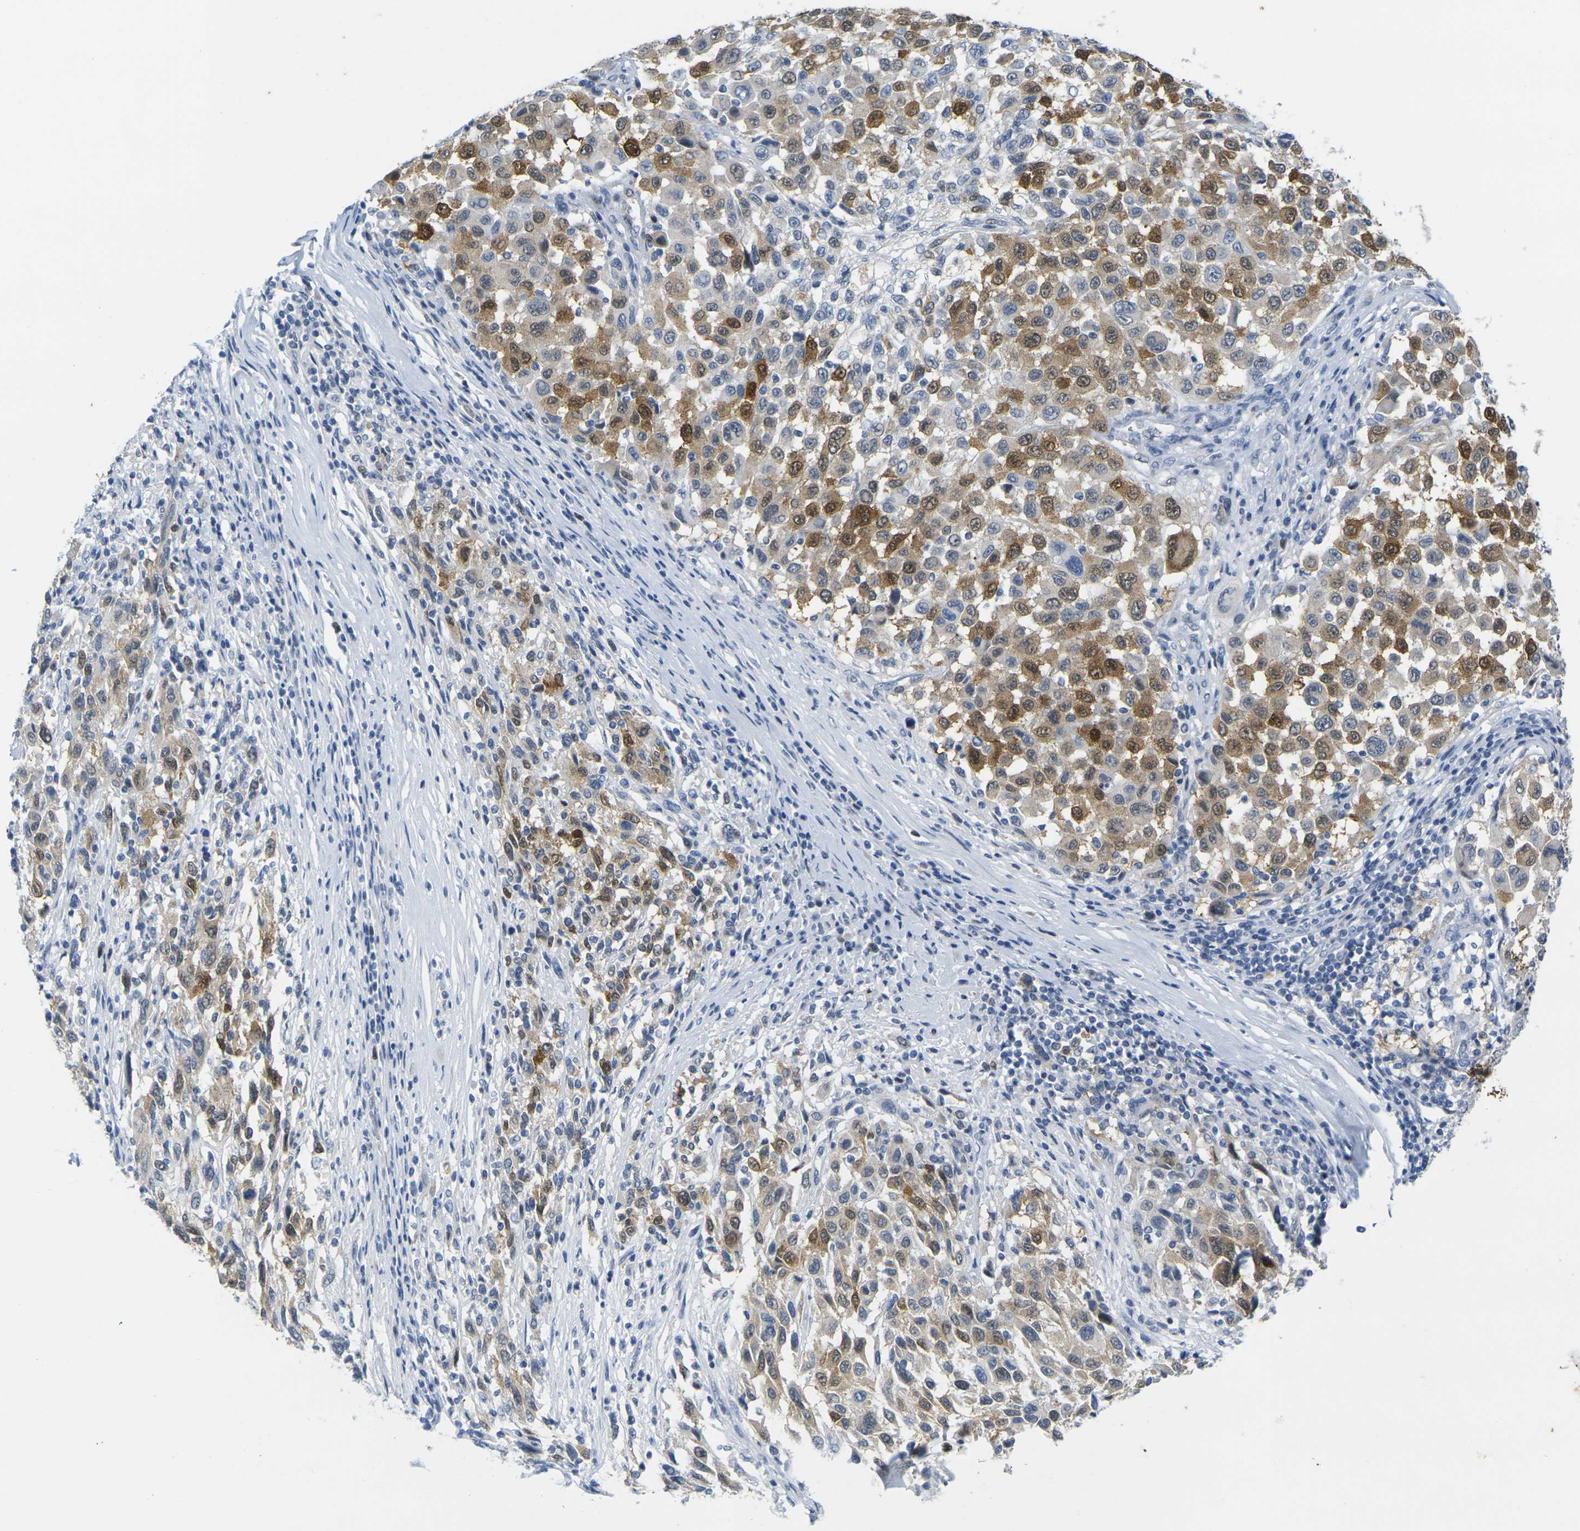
{"staining": {"intensity": "moderate", "quantity": ">75%", "location": "cytoplasmic/membranous,nuclear"}, "tissue": "melanoma", "cell_type": "Tumor cells", "image_type": "cancer", "snomed": [{"axis": "morphology", "description": "Malignant melanoma, Metastatic site"}, {"axis": "topography", "description": "Lymph node"}], "caption": "Immunohistochemistry (IHC) histopathology image of neoplastic tissue: human malignant melanoma (metastatic site) stained using immunohistochemistry (IHC) exhibits medium levels of moderate protein expression localized specifically in the cytoplasmic/membranous and nuclear of tumor cells, appearing as a cytoplasmic/membranous and nuclear brown color.", "gene": "CDK2", "patient": {"sex": "male", "age": 61}}